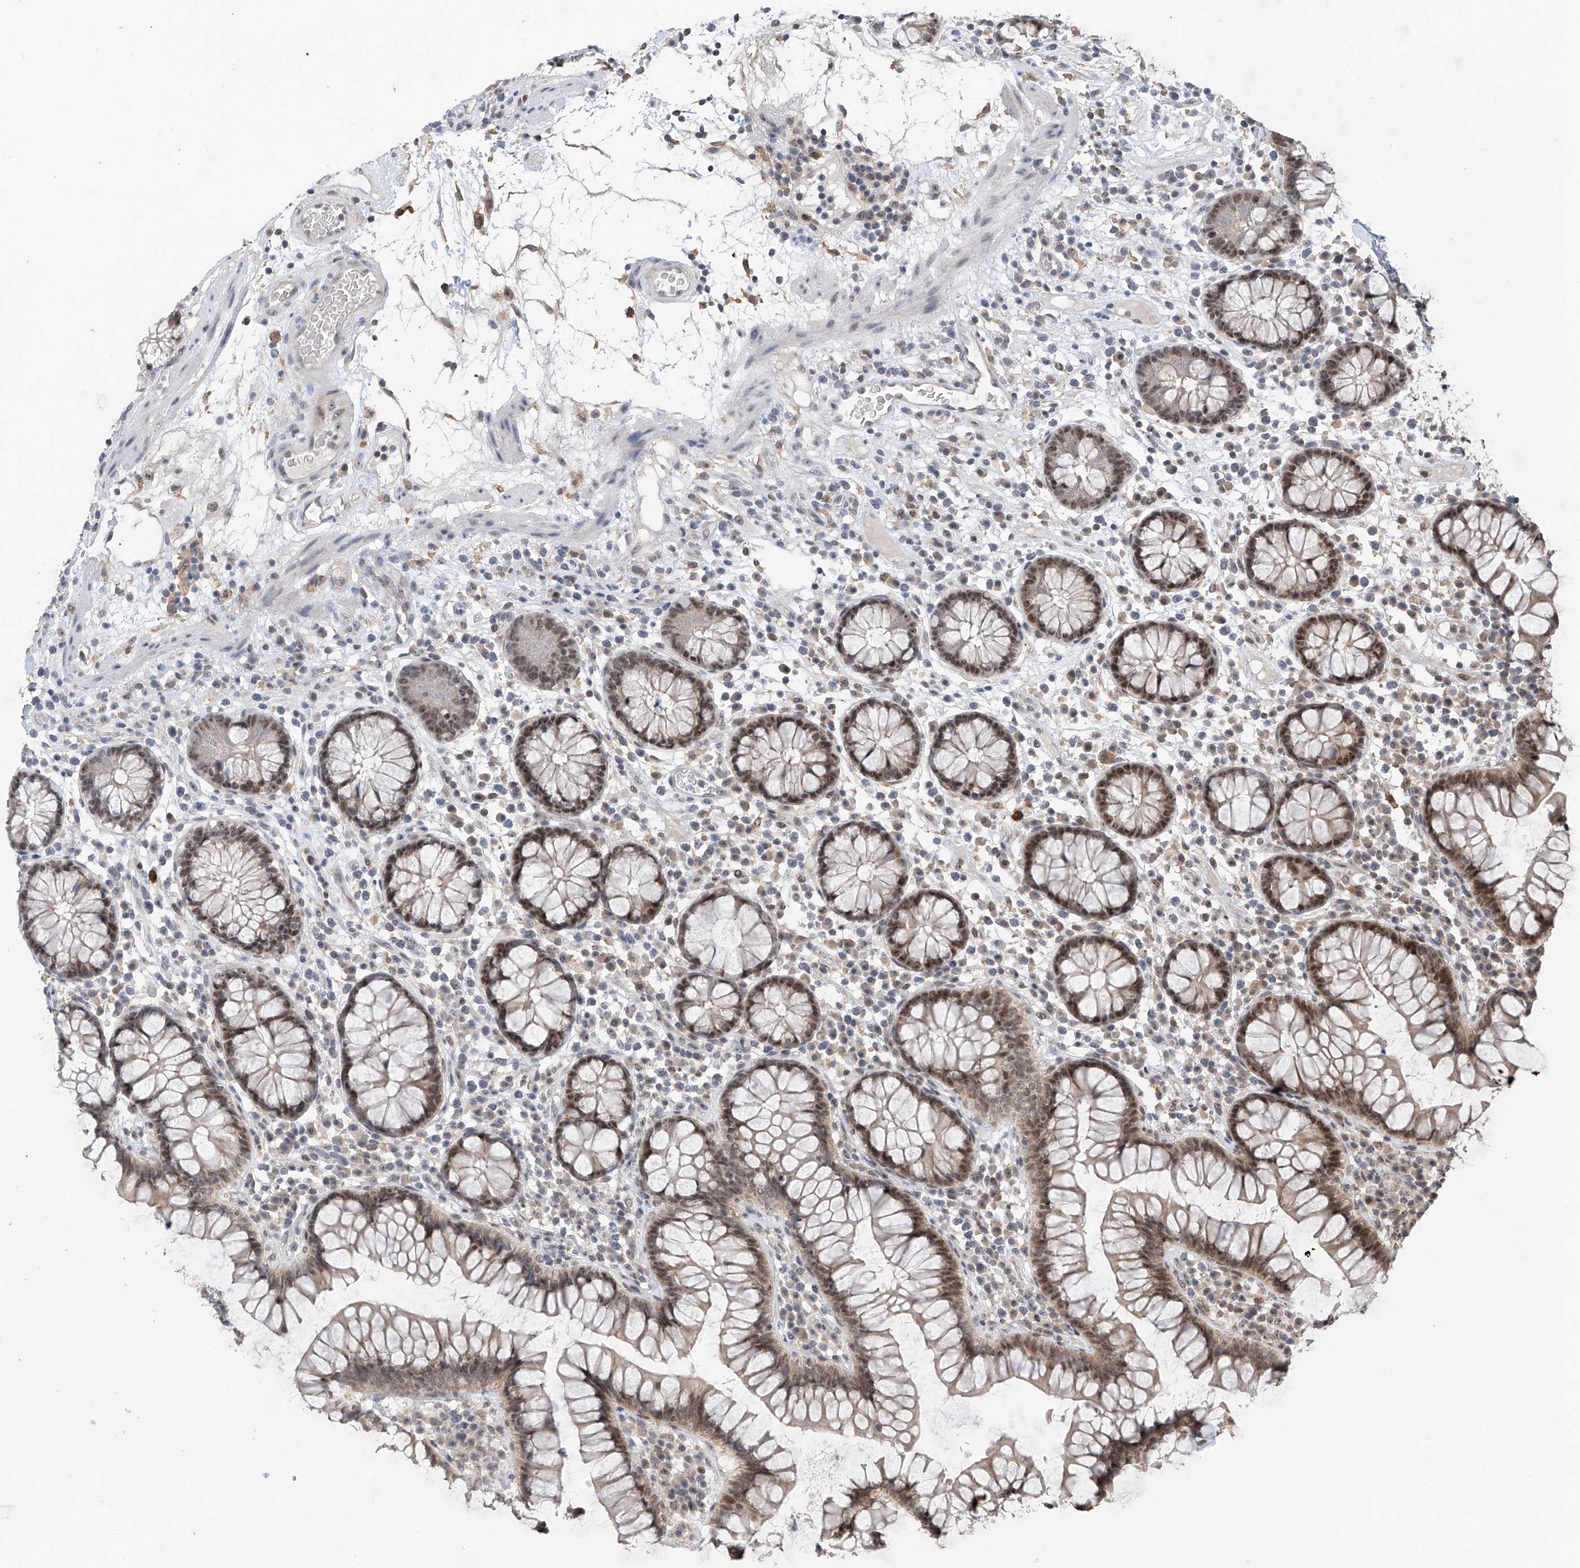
{"staining": {"intensity": "weak", "quantity": "25%-75%", "location": "cytoplasmic/membranous,nuclear"}, "tissue": "colon", "cell_type": "Endothelial cells", "image_type": "normal", "snomed": [{"axis": "morphology", "description": "Normal tissue, NOS"}, {"axis": "topography", "description": "Colon"}], "caption": "Immunohistochemical staining of normal human colon displays low levels of weak cytoplasmic/membranous,nuclear positivity in approximately 25%-75% of endothelial cells.", "gene": "C1orf131", "patient": {"sex": "female", "age": 79}}